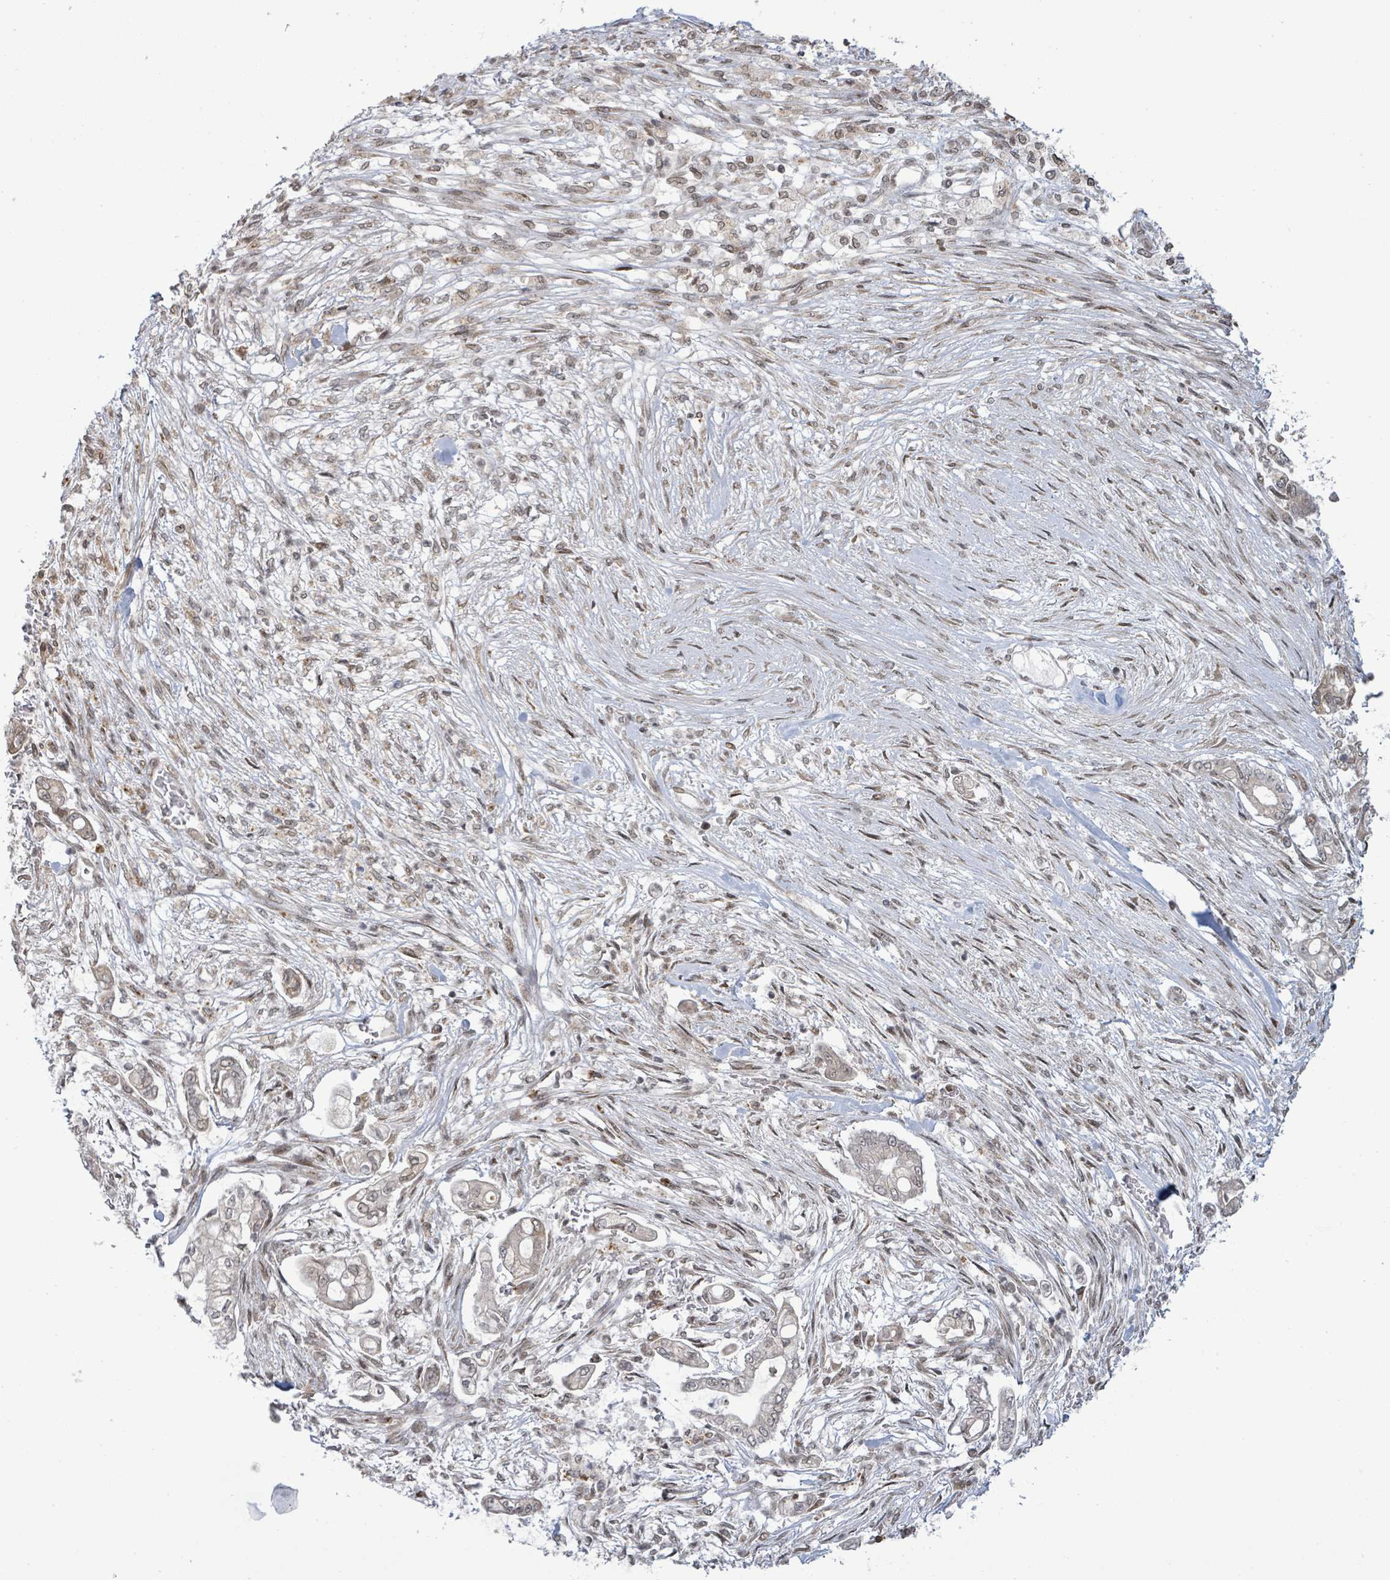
{"staining": {"intensity": "weak", "quantity": "<25%", "location": "nuclear"}, "tissue": "pancreatic cancer", "cell_type": "Tumor cells", "image_type": "cancer", "snomed": [{"axis": "morphology", "description": "Adenocarcinoma, NOS"}, {"axis": "topography", "description": "Pancreas"}], "caption": "Tumor cells are negative for protein expression in human pancreatic cancer (adenocarcinoma).", "gene": "SBF2", "patient": {"sex": "female", "age": 69}}